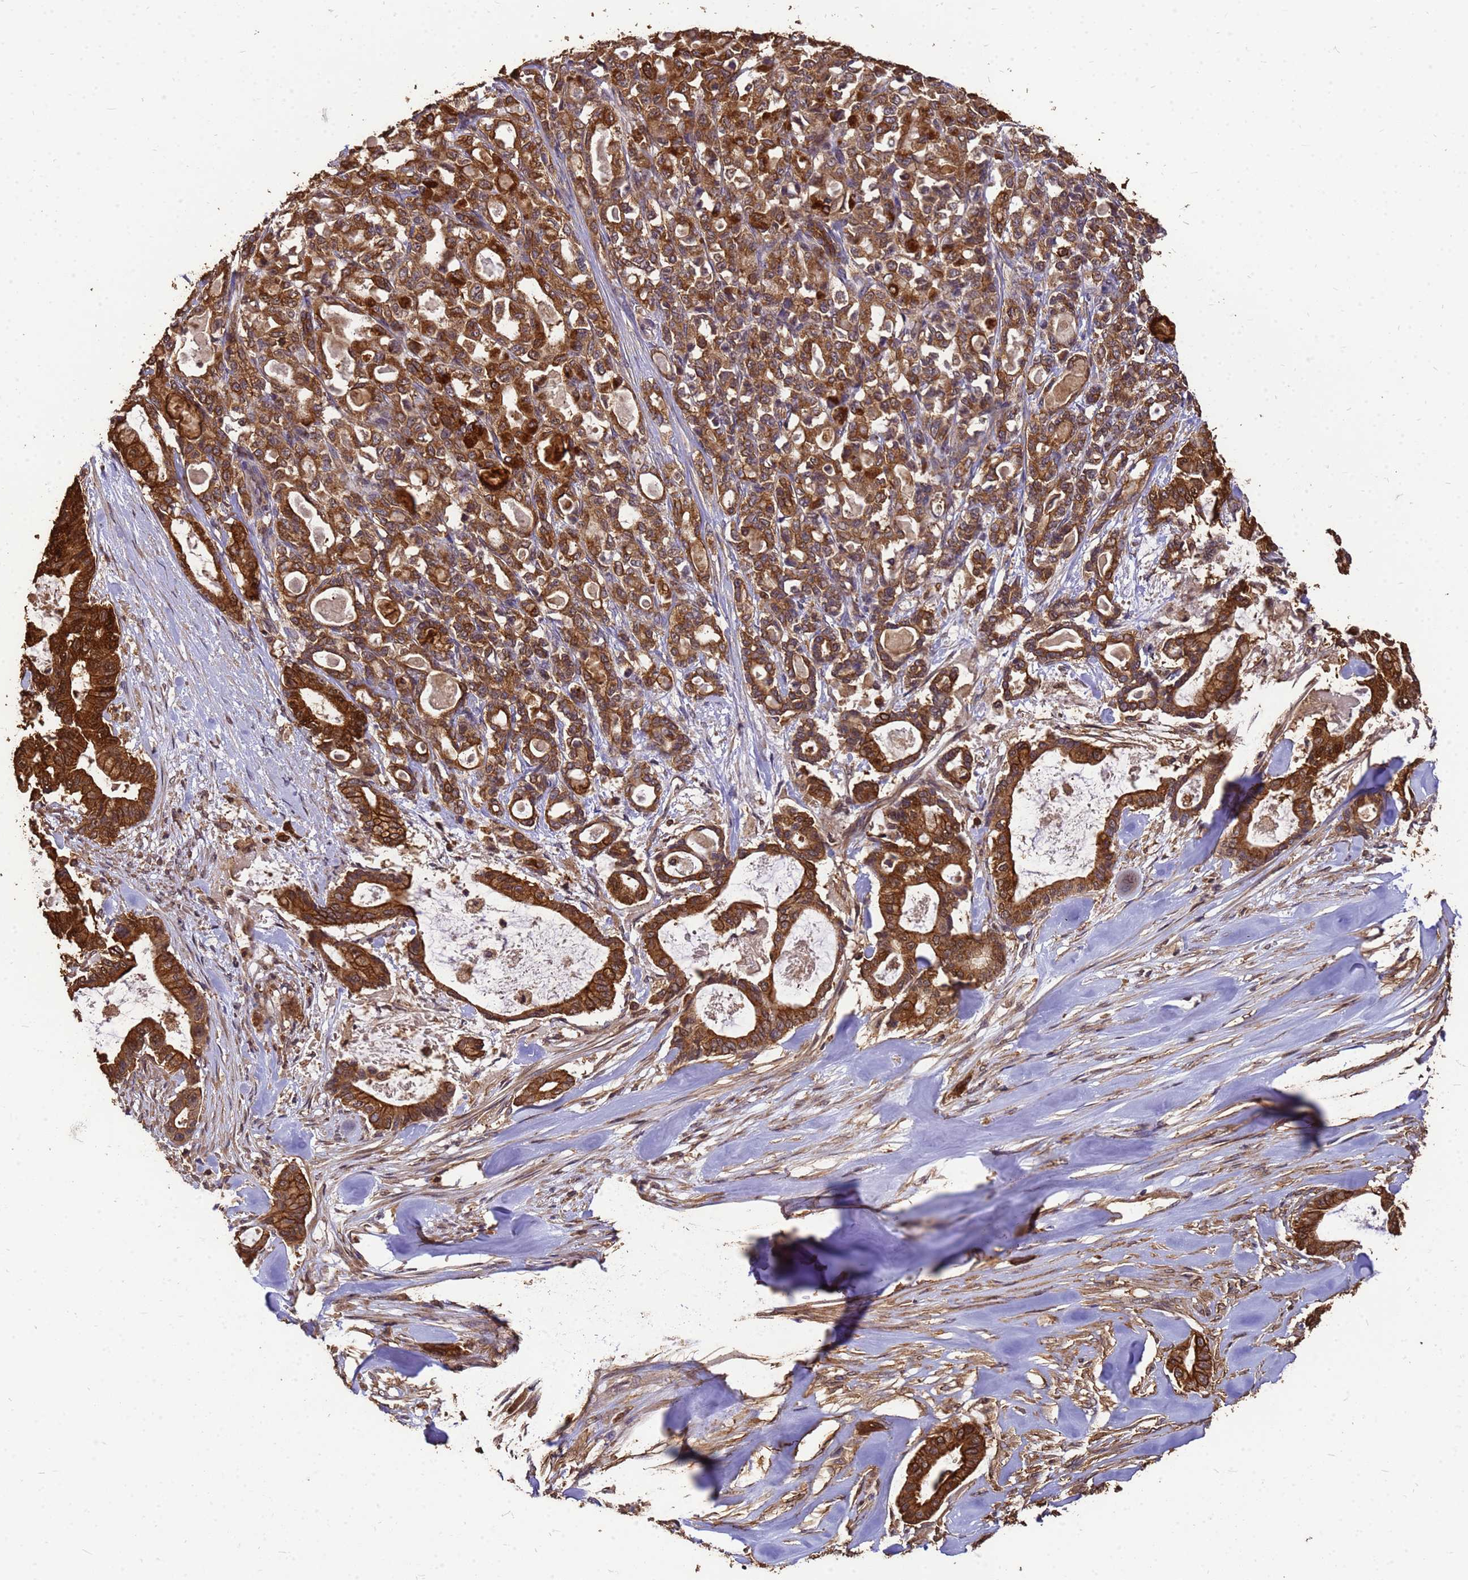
{"staining": {"intensity": "strong", "quantity": ">75%", "location": "cytoplasmic/membranous,nuclear"}, "tissue": "pancreatic cancer", "cell_type": "Tumor cells", "image_type": "cancer", "snomed": [{"axis": "morphology", "description": "Adenocarcinoma, NOS"}, {"axis": "topography", "description": "Pancreas"}], "caption": "Pancreatic adenocarcinoma stained for a protein reveals strong cytoplasmic/membranous and nuclear positivity in tumor cells. The staining is performed using DAB brown chromogen to label protein expression. The nuclei are counter-stained blue using hematoxylin.", "gene": "ZNF618", "patient": {"sex": "male", "age": 63}}